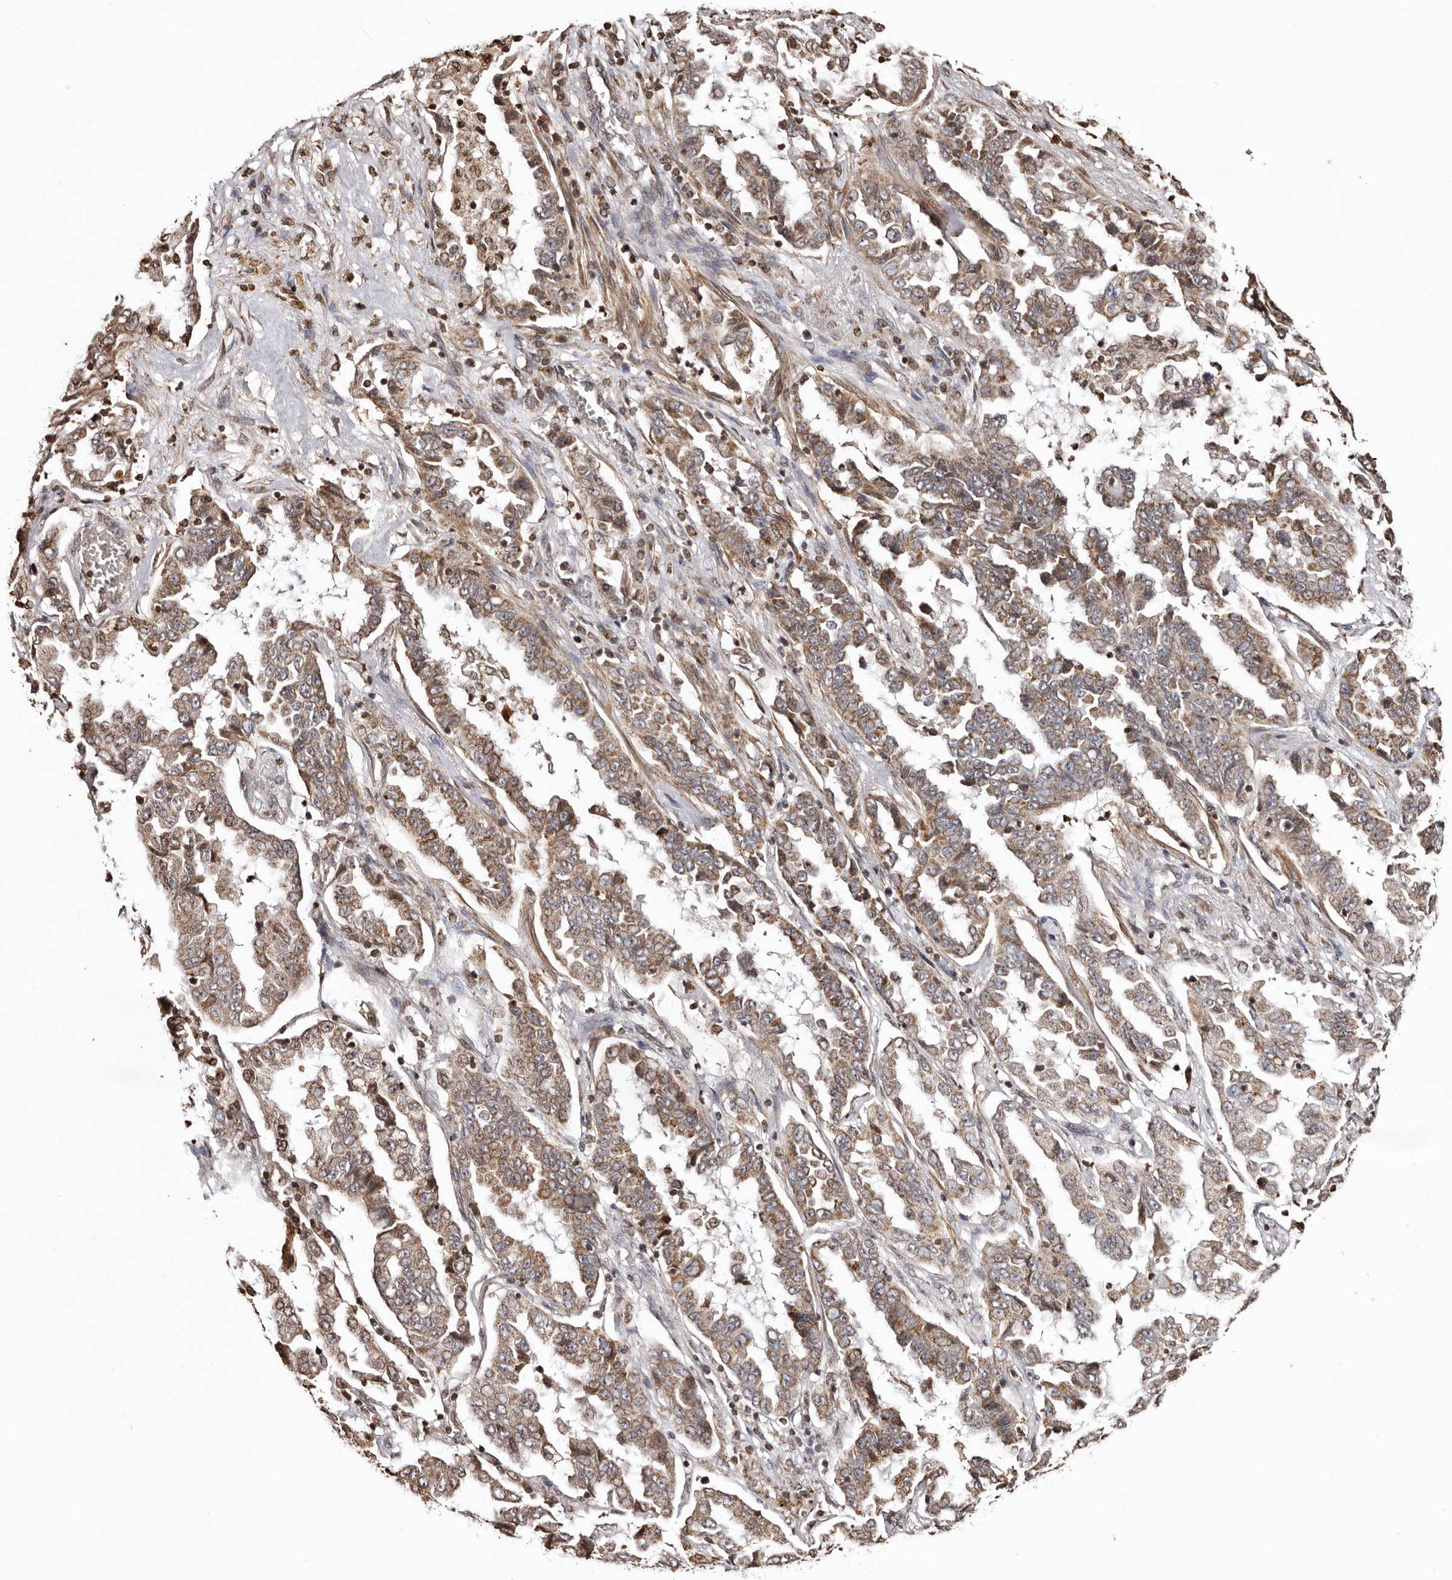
{"staining": {"intensity": "moderate", "quantity": ">75%", "location": "cytoplasmic/membranous"}, "tissue": "lung cancer", "cell_type": "Tumor cells", "image_type": "cancer", "snomed": [{"axis": "morphology", "description": "Adenocarcinoma, NOS"}, {"axis": "topography", "description": "Lung"}], "caption": "Lung cancer tissue demonstrates moderate cytoplasmic/membranous positivity in about >75% of tumor cells, visualized by immunohistochemistry. (Stains: DAB in brown, nuclei in blue, Microscopy: brightfield microscopy at high magnification).", "gene": "CCDC190", "patient": {"sex": "female", "age": 51}}